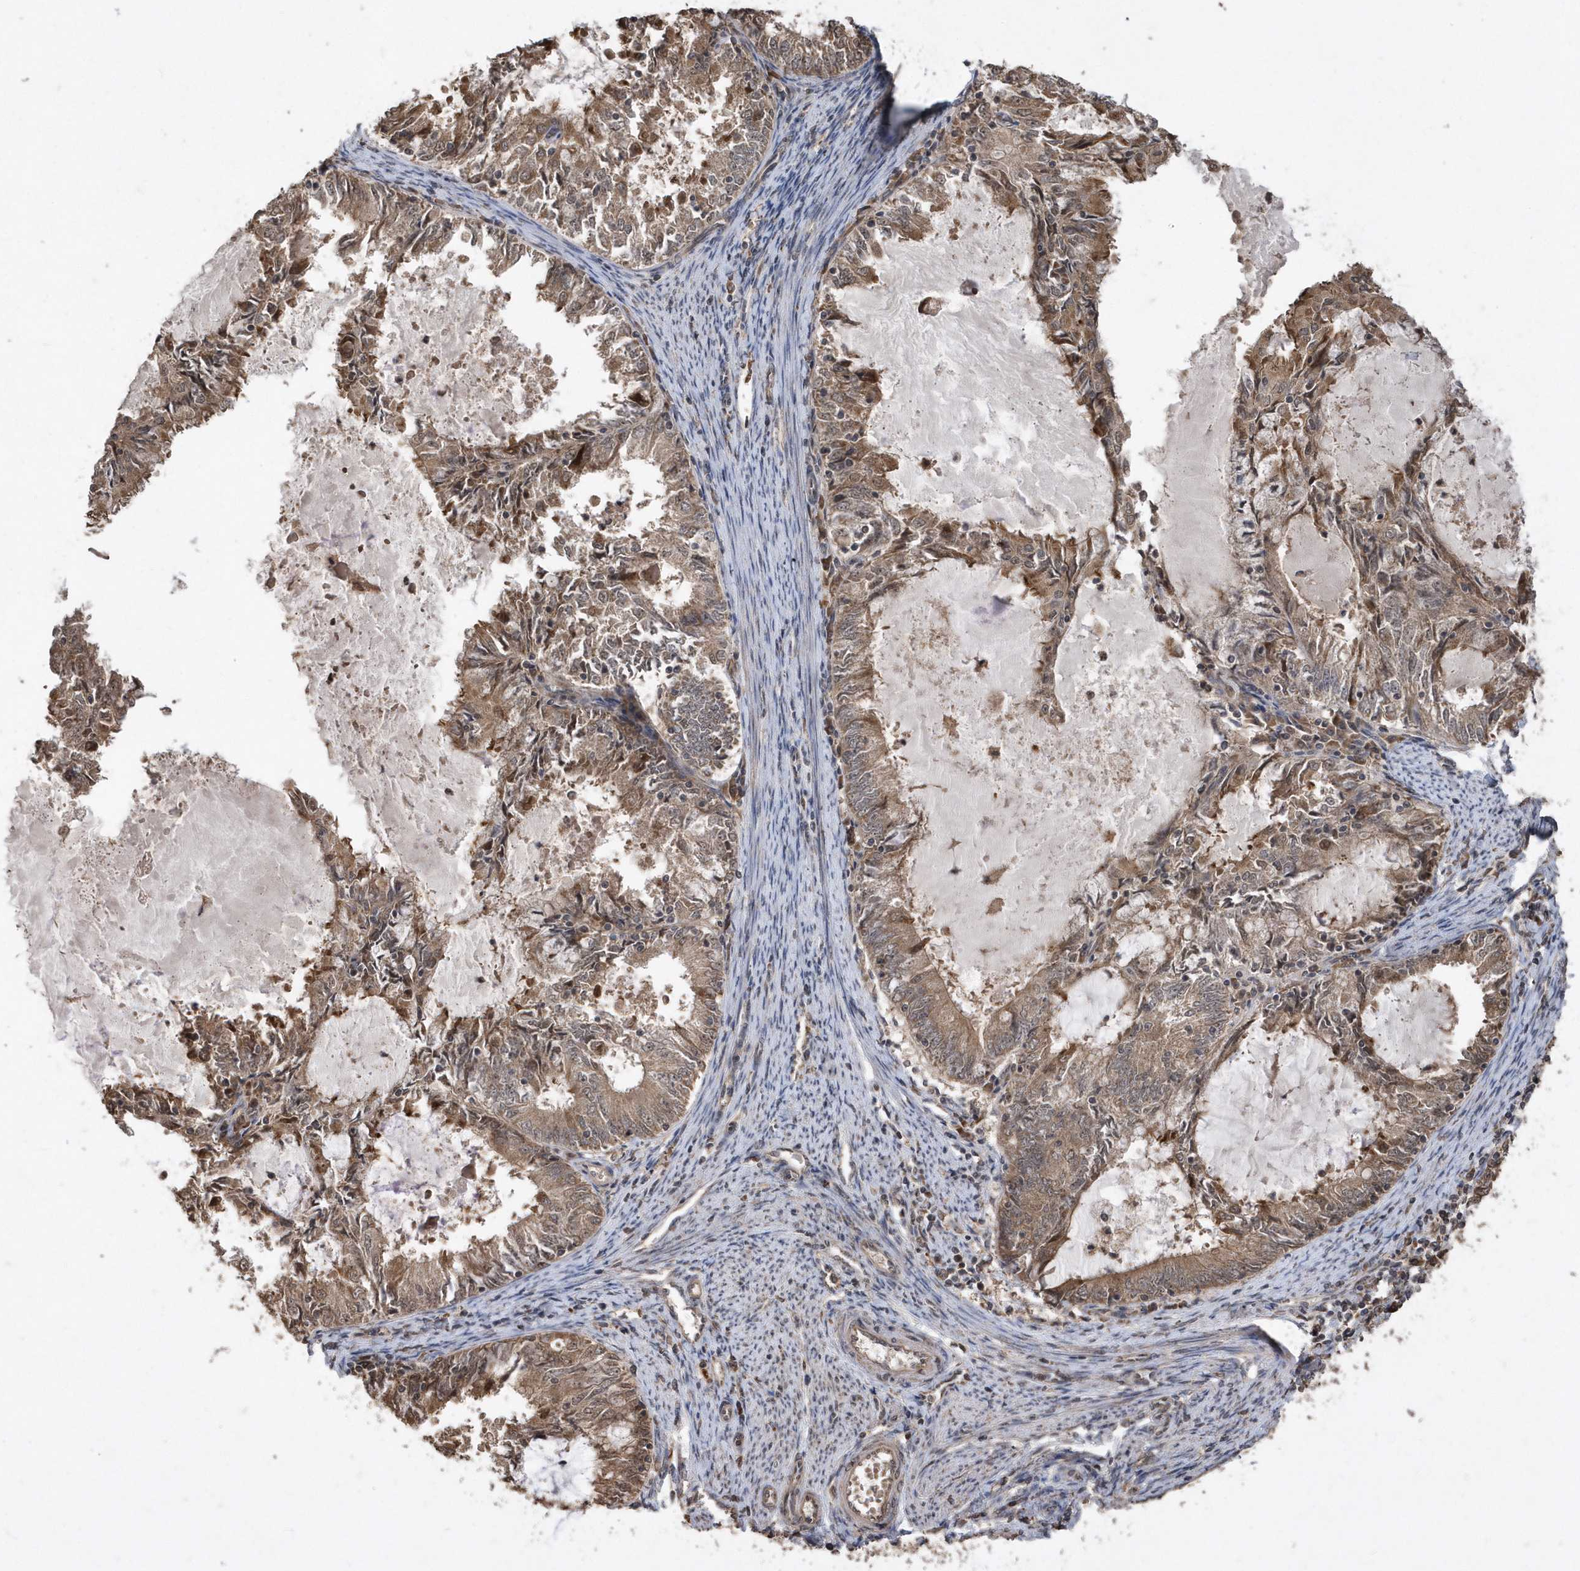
{"staining": {"intensity": "moderate", "quantity": ">75%", "location": "cytoplasmic/membranous"}, "tissue": "endometrial cancer", "cell_type": "Tumor cells", "image_type": "cancer", "snomed": [{"axis": "morphology", "description": "Adenocarcinoma, NOS"}, {"axis": "topography", "description": "Endometrium"}], "caption": "Protein staining displays moderate cytoplasmic/membranous expression in about >75% of tumor cells in adenocarcinoma (endometrial). (IHC, brightfield microscopy, high magnification).", "gene": "WASHC5", "patient": {"sex": "female", "age": 57}}